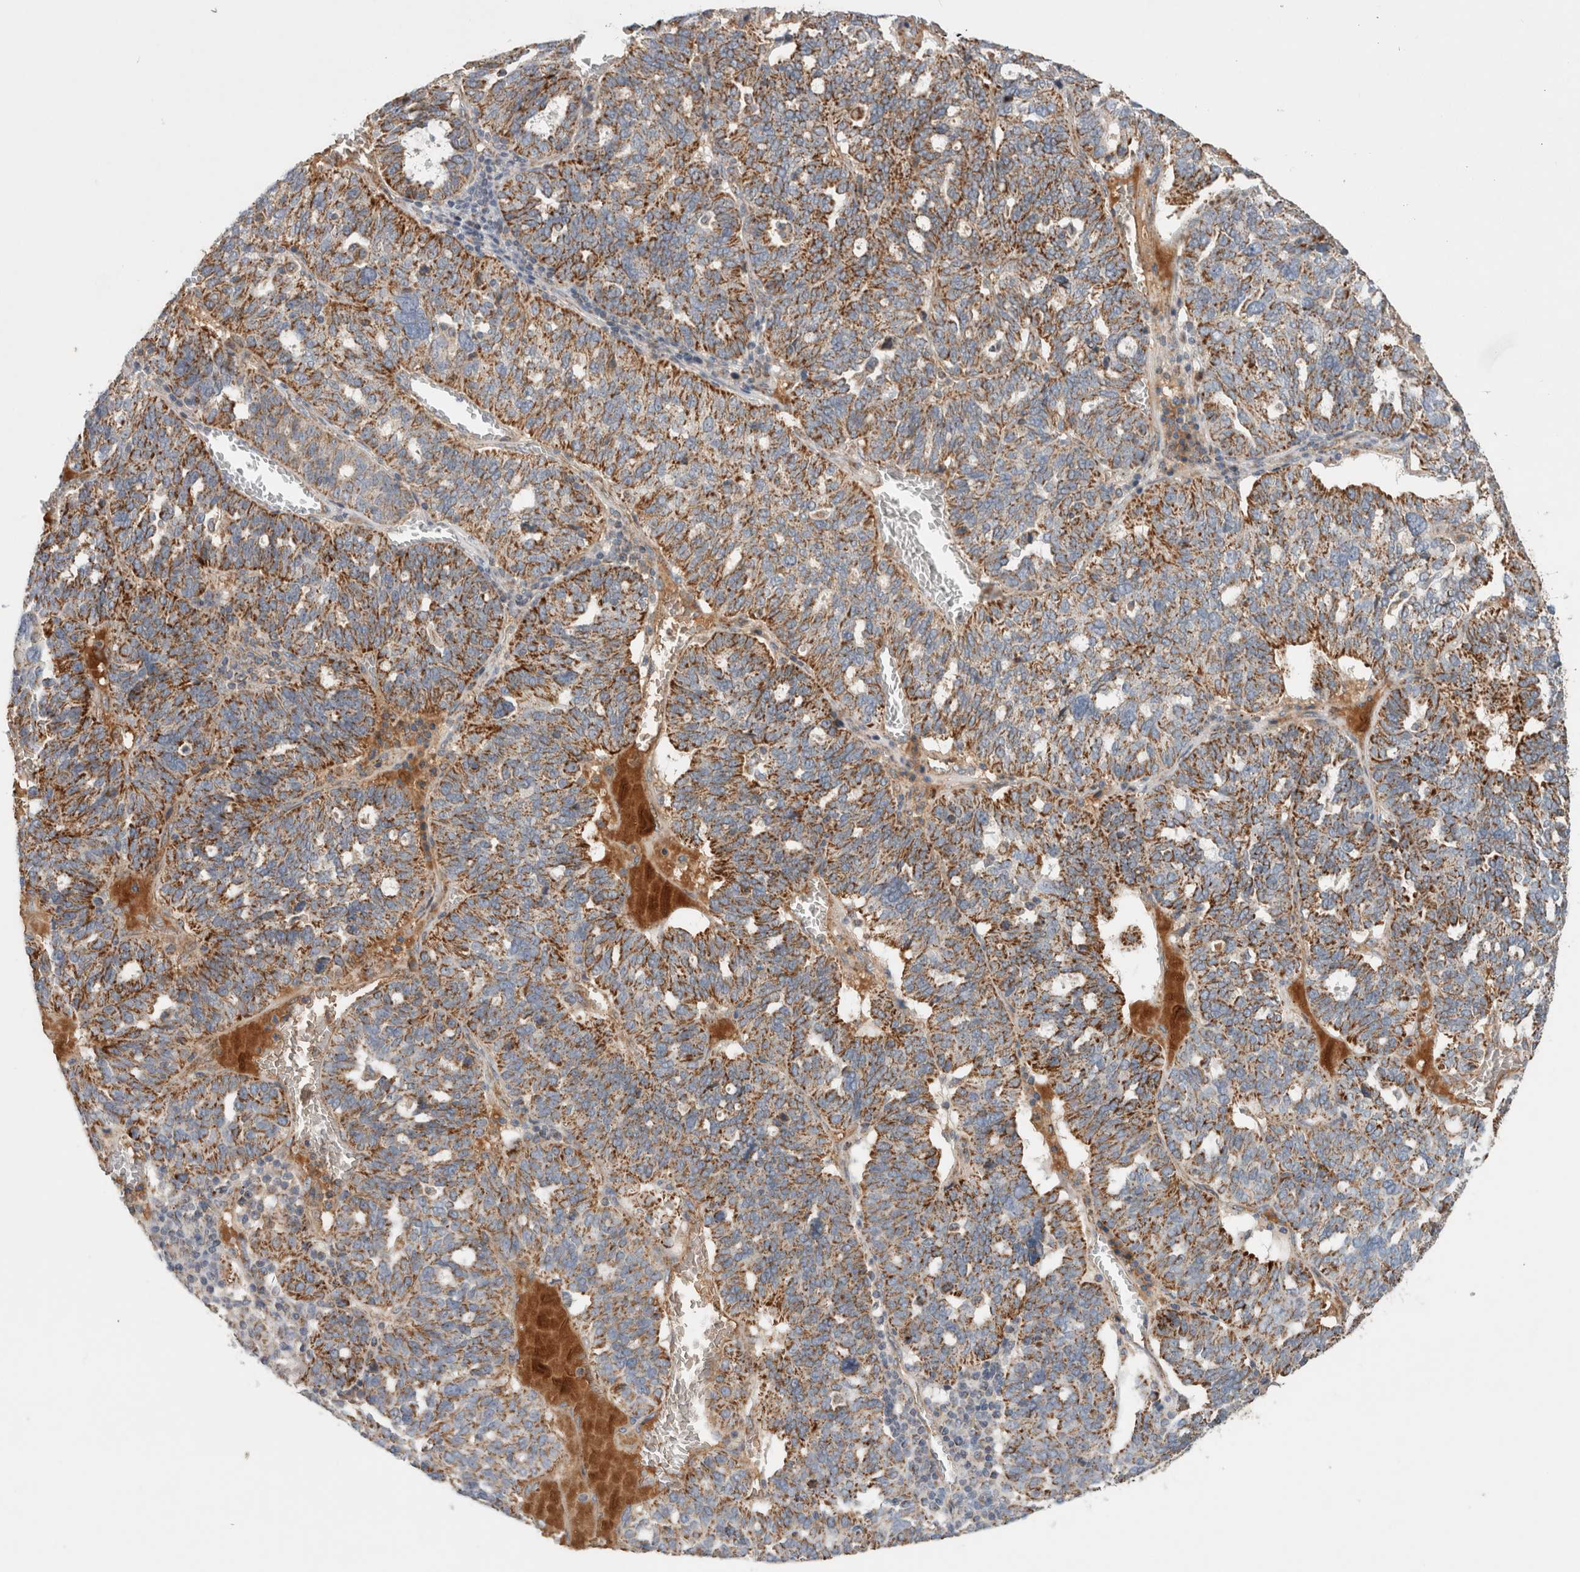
{"staining": {"intensity": "moderate", "quantity": ">75%", "location": "cytoplasmic/membranous"}, "tissue": "ovarian cancer", "cell_type": "Tumor cells", "image_type": "cancer", "snomed": [{"axis": "morphology", "description": "Cystadenocarcinoma, serous, NOS"}, {"axis": "topography", "description": "Ovary"}], "caption": "Serous cystadenocarcinoma (ovarian) stained with a protein marker exhibits moderate staining in tumor cells.", "gene": "MRPS28", "patient": {"sex": "female", "age": 59}}